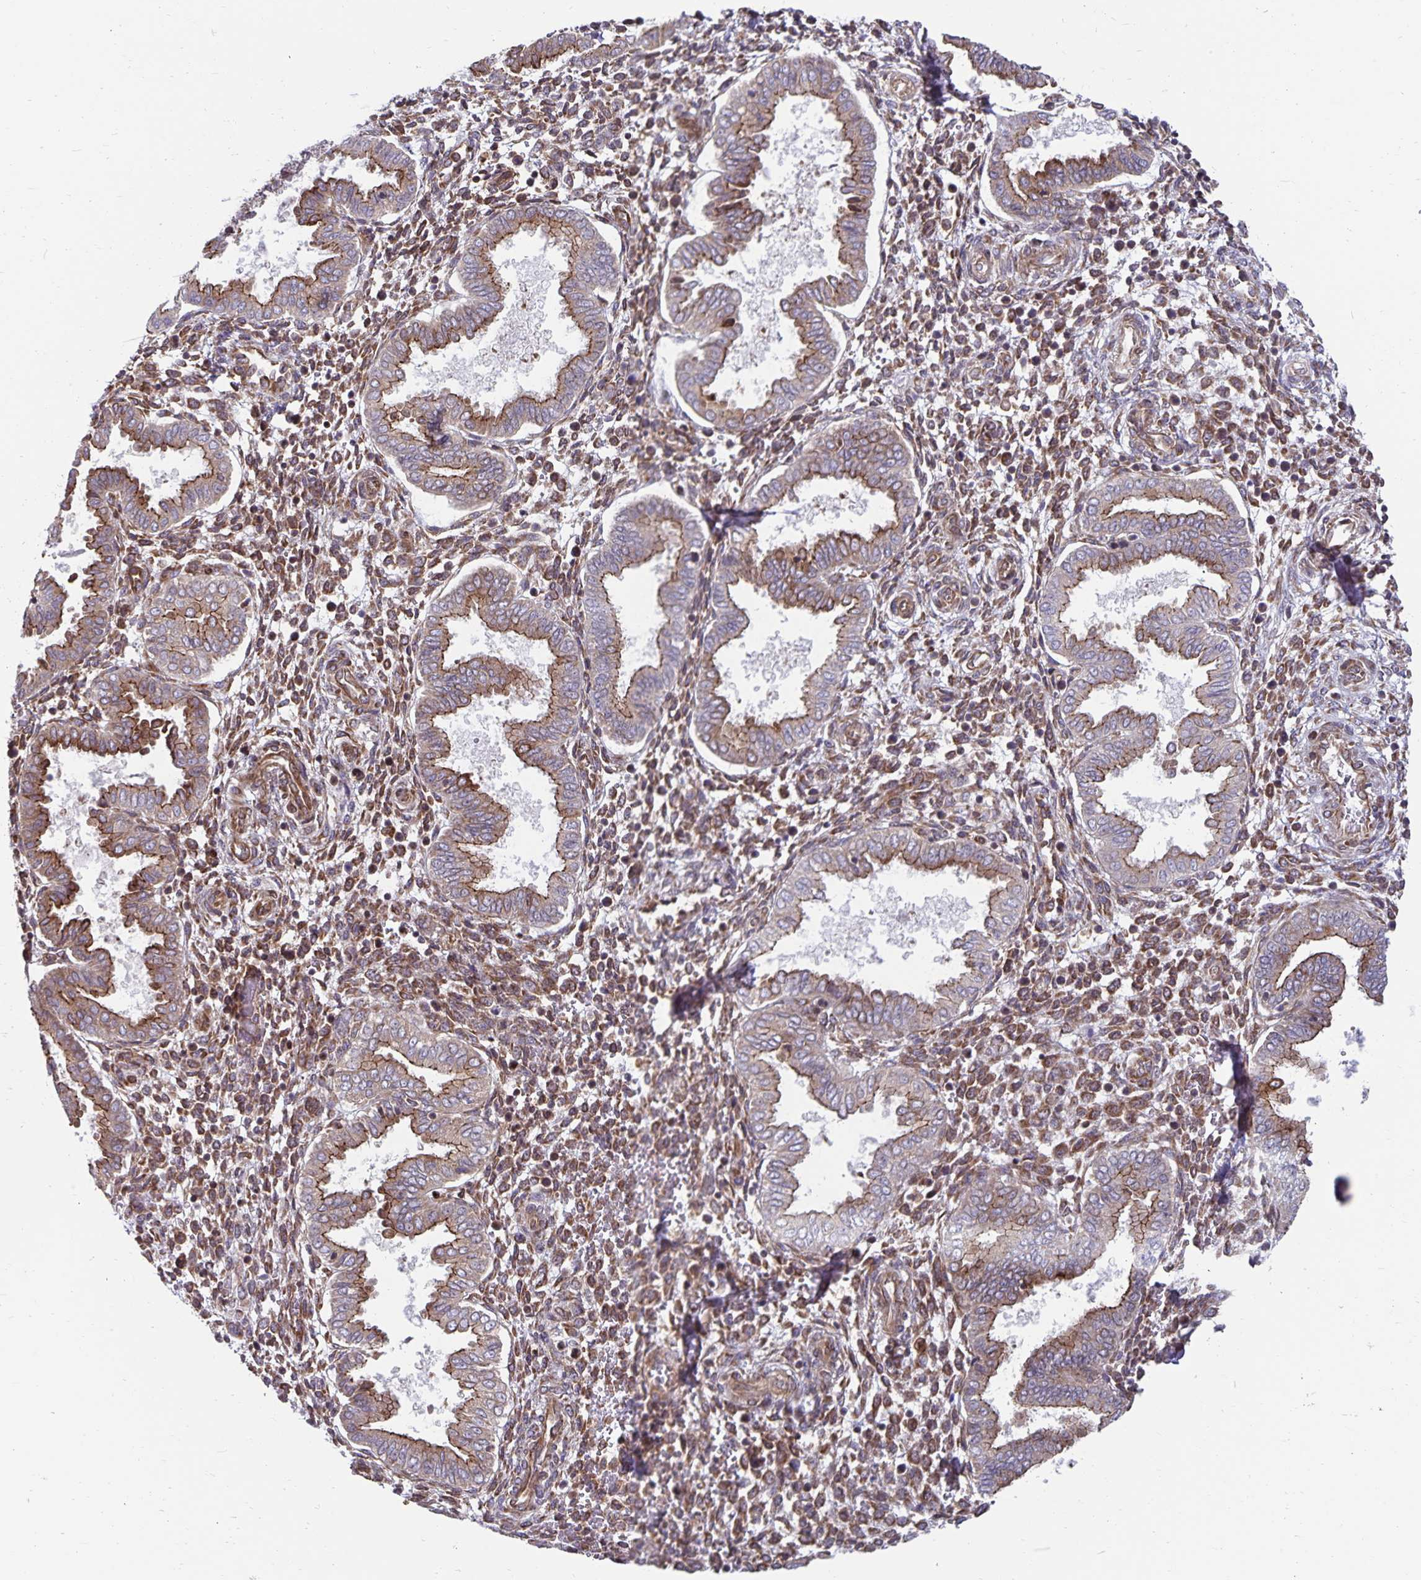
{"staining": {"intensity": "moderate", "quantity": "25%-75%", "location": "cytoplasmic/membranous"}, "tissue": "endometrium", "cell_type": "Cells in endometrial stroma", "image_type": "normal", "snomed": [{"axis": "morphology", "description": "Normal tissue, NOS"}, {"axis": "topography", "description": "Endometrium"}], "caption": "DAB (3,3'-diaminobenzidine) immunohistochemical staining of benign endometrium shows moderate cytoplasmic/membranous protein positivity in approximately 25%-75% of cells in endometrial stroma.", "gene": "SEC62", "patient": {"sex": "female", "age": 24}}